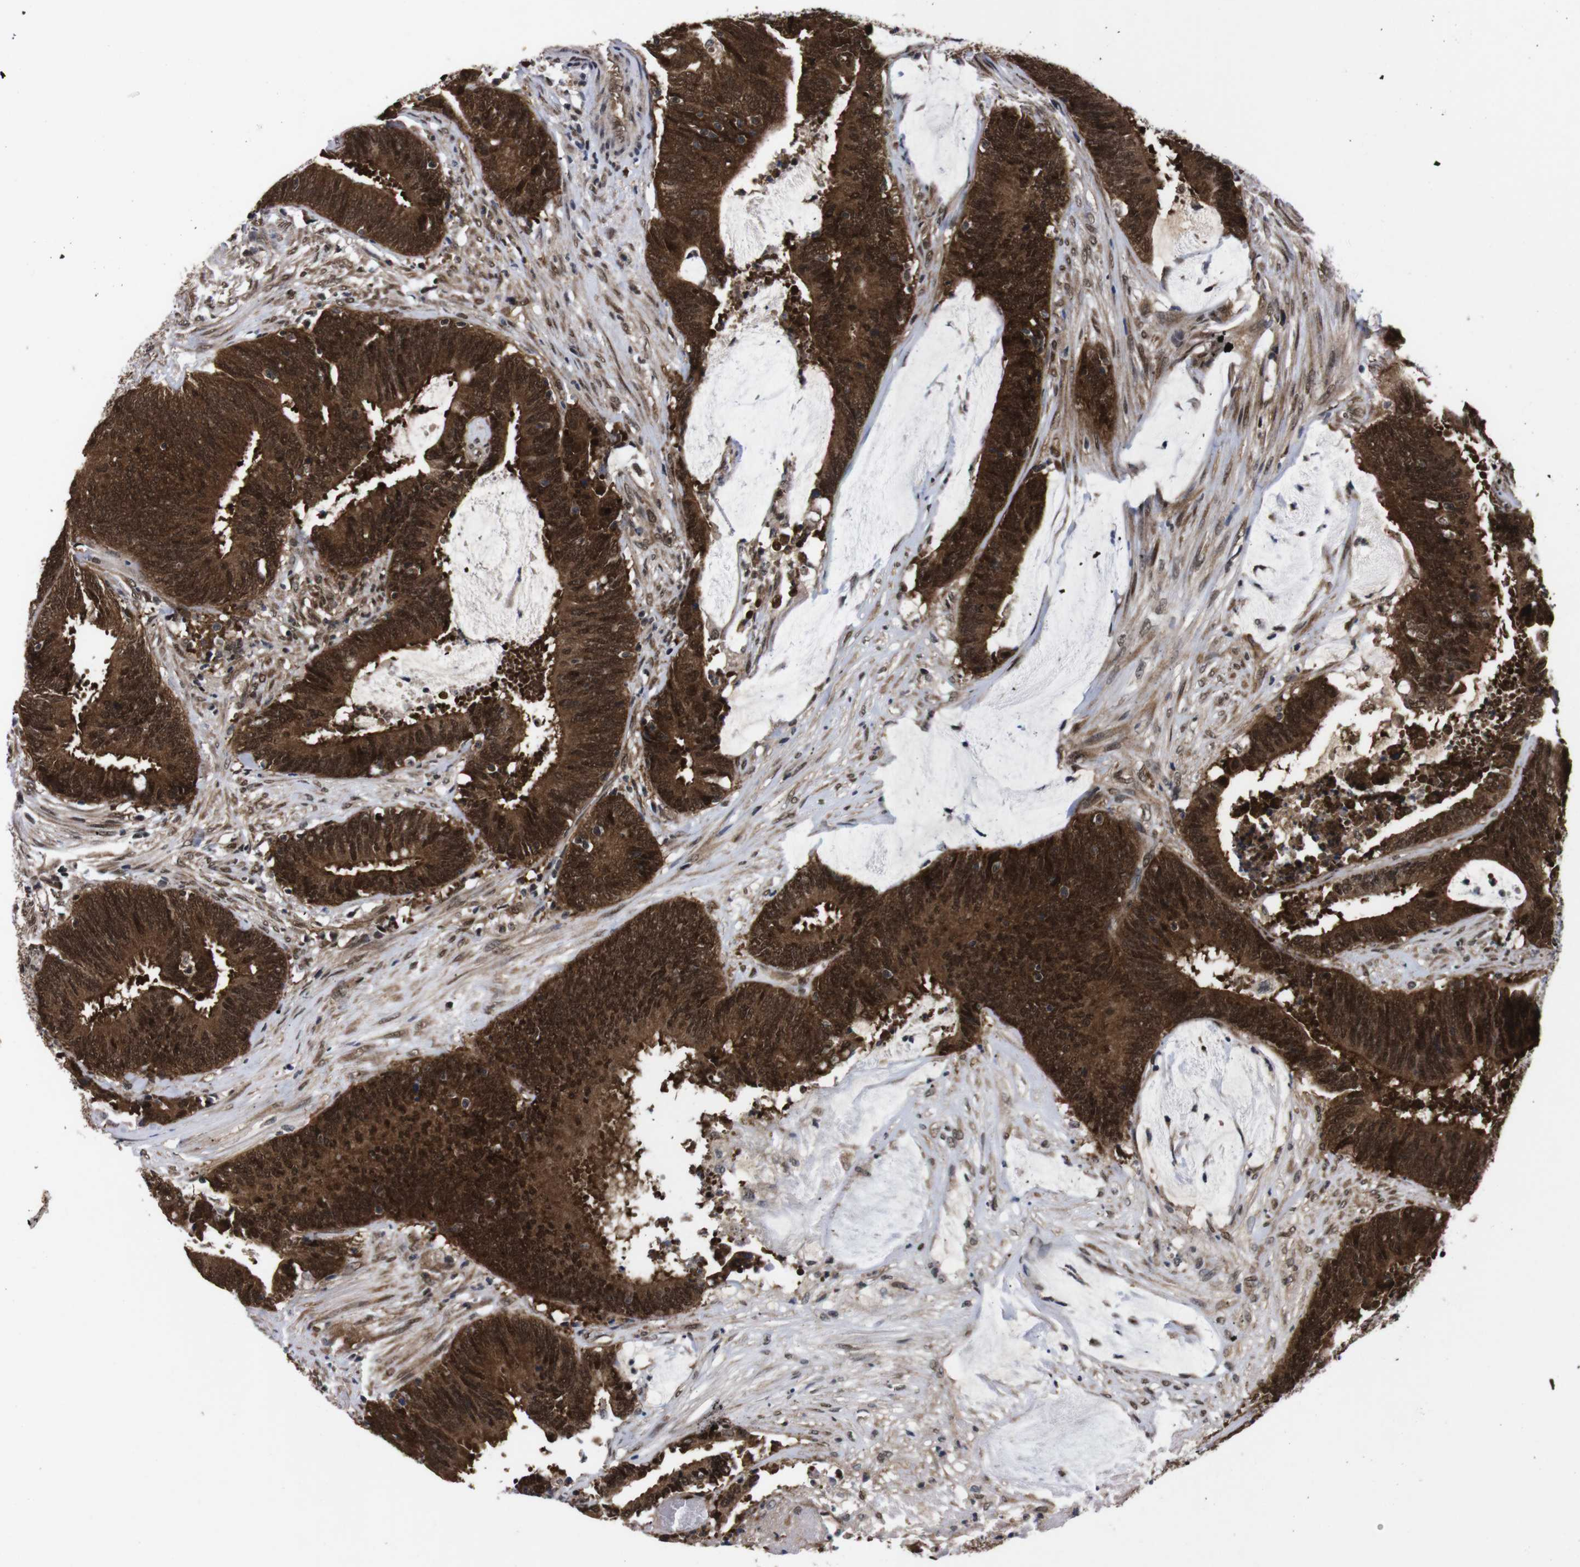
{"staining": {"intensity": "strong", "quantity": ">75%", "location": "cytoplasmic/membranous,nuclear"}, "tissue": "colorectal cancer", "cell_type": "Tumor cells", "image_type": "cancer", "snomed": [{"axis": "morphology", "description": "Adenocarcinoma, NOS"}, {"axis": "topography", "description": "Rectum"}], "caption": "Colorectal adenocarcinoma stained with a protein marker reveals strong staining in tumor cells.", "gene": "UBQLN2", "patient": {"sex": "female", "age": 66}}